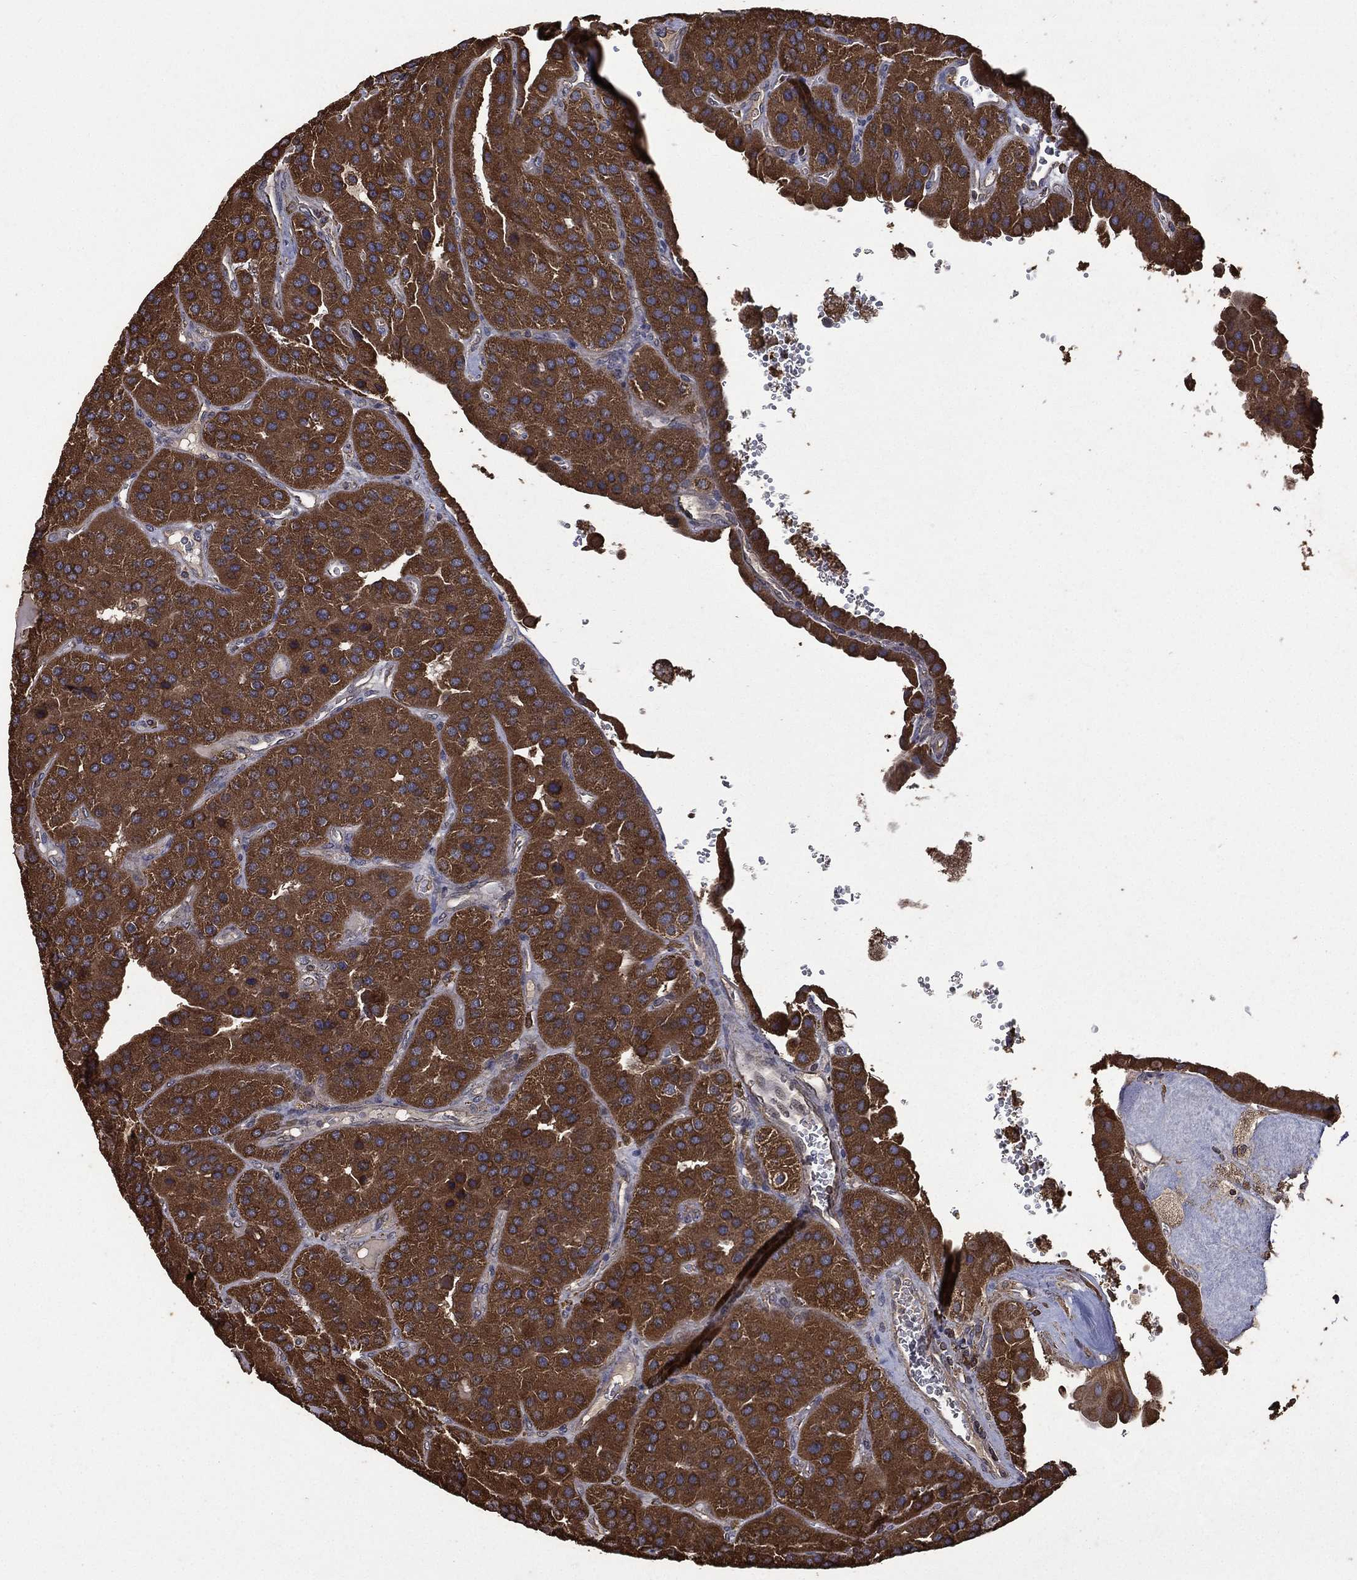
{"staining": {"intensity": "strong", "quantity": ">75%", "location": "cytoplasmic/membranous"}, "tissue": "parathyroid gland", "cell_type": "Glandular cells", "image_type": "normal", "snomed": [{"axis": "morphology", "description": "Normal tissue, NOS"}, {"axis": "morphology", "description": "Adenoma, NOS"}, {"axis": "topography", "description": "Parathyroid gland"}], "caption": "A brown stain labels strong cytoplasmic/membranous staining of a protein in glandular cells of unremarkable human parathyroid gland.", "gene": "METTL27", "patient": {"sex": "female", "age": 86}}